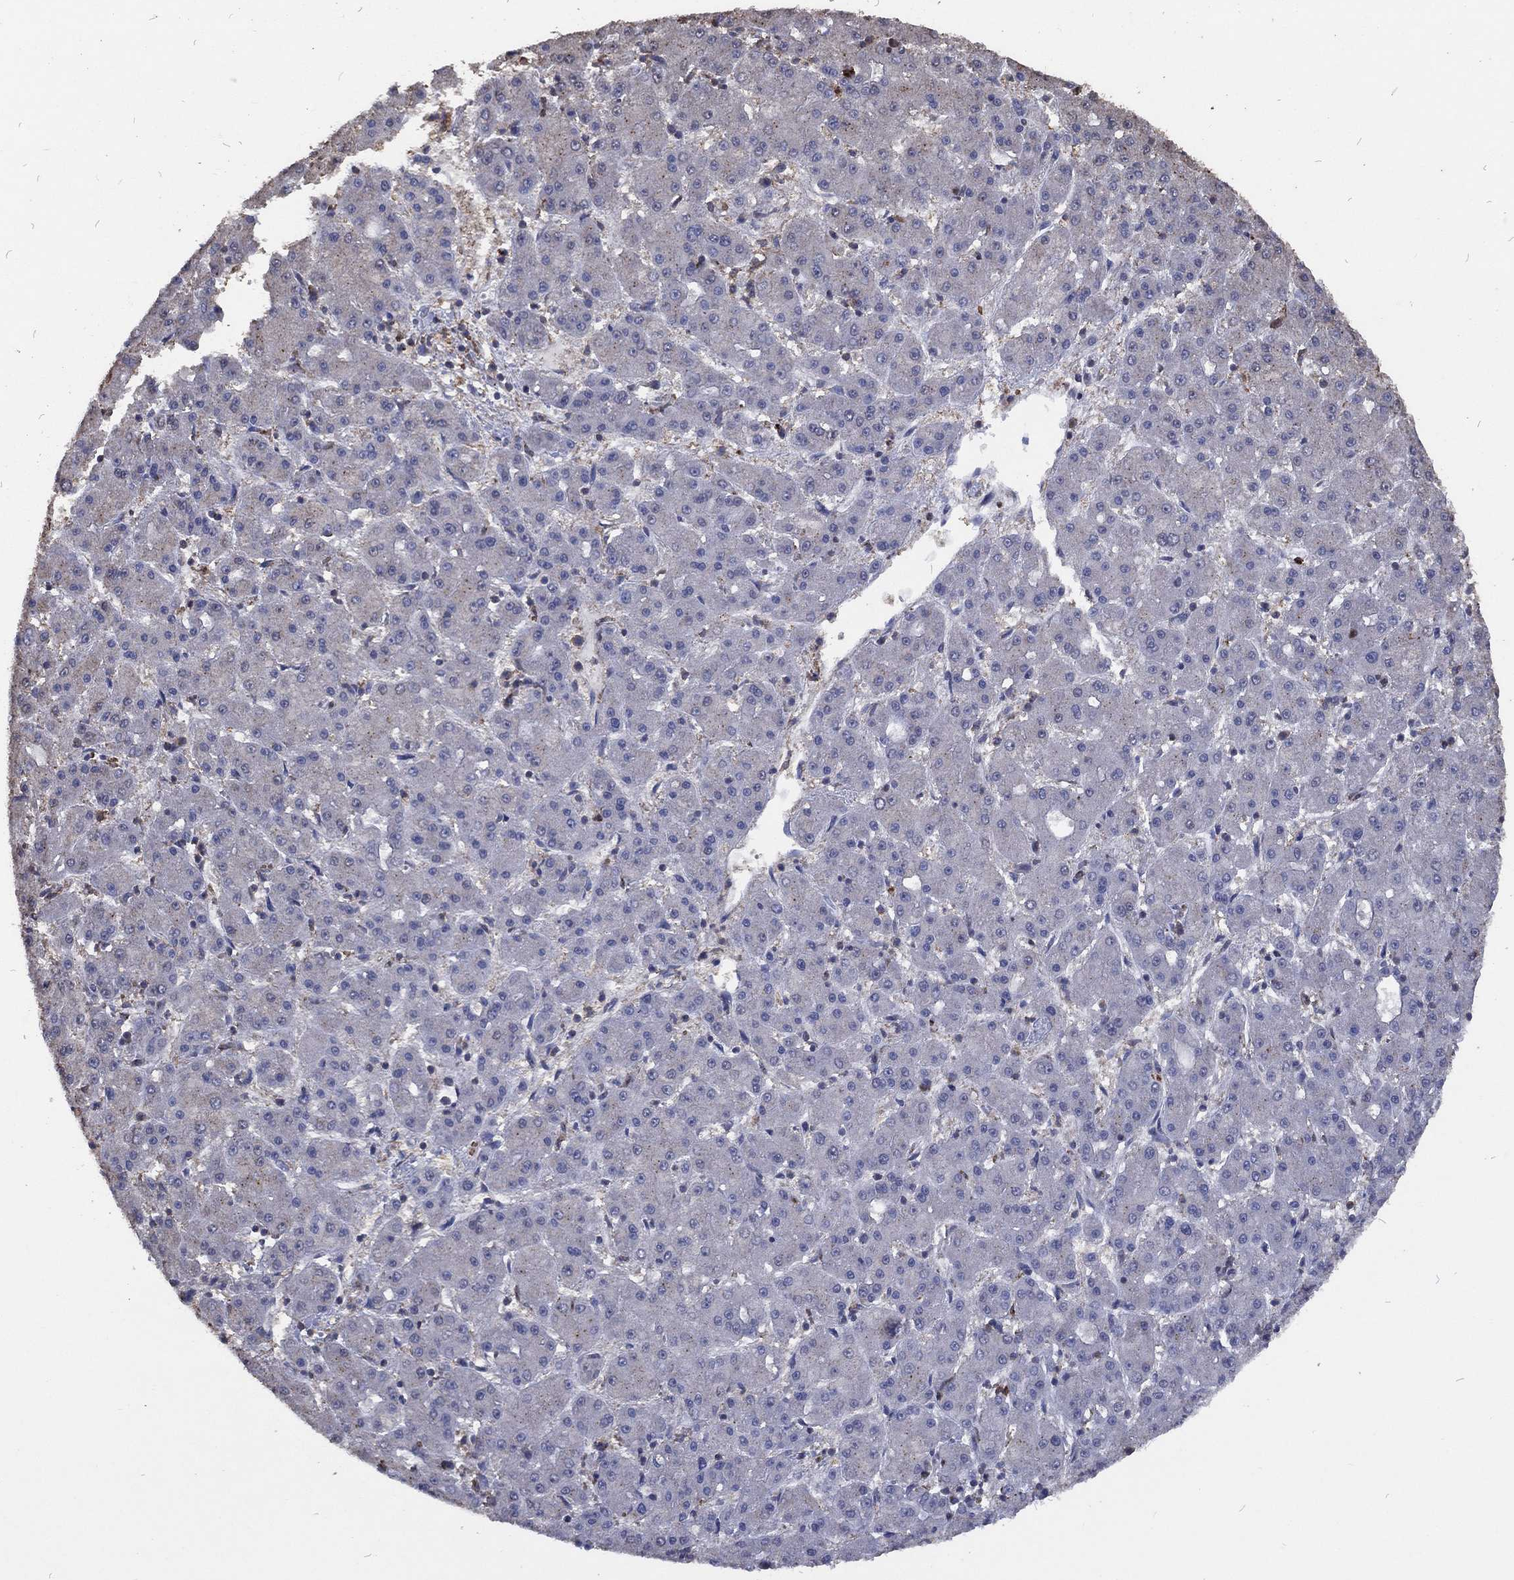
{"staining": {"intensity": "negative", "quantity": "none", "location": "none"}, "tissue": "liver cancer", "cell_type": "Tumor cells", "image_type": "cancer", "snomed": [{"axis": "morphology", "description": "Carcinoma, Hepatocellular, NOS"}, {"axis": "topography", "description": "Liver"}], "caption": "IHC of human liver hepatocellular carcinoma displays no expression in tumor cells.", "gene": "GPR183", "patient": {"sex": "male", "age": 73}}